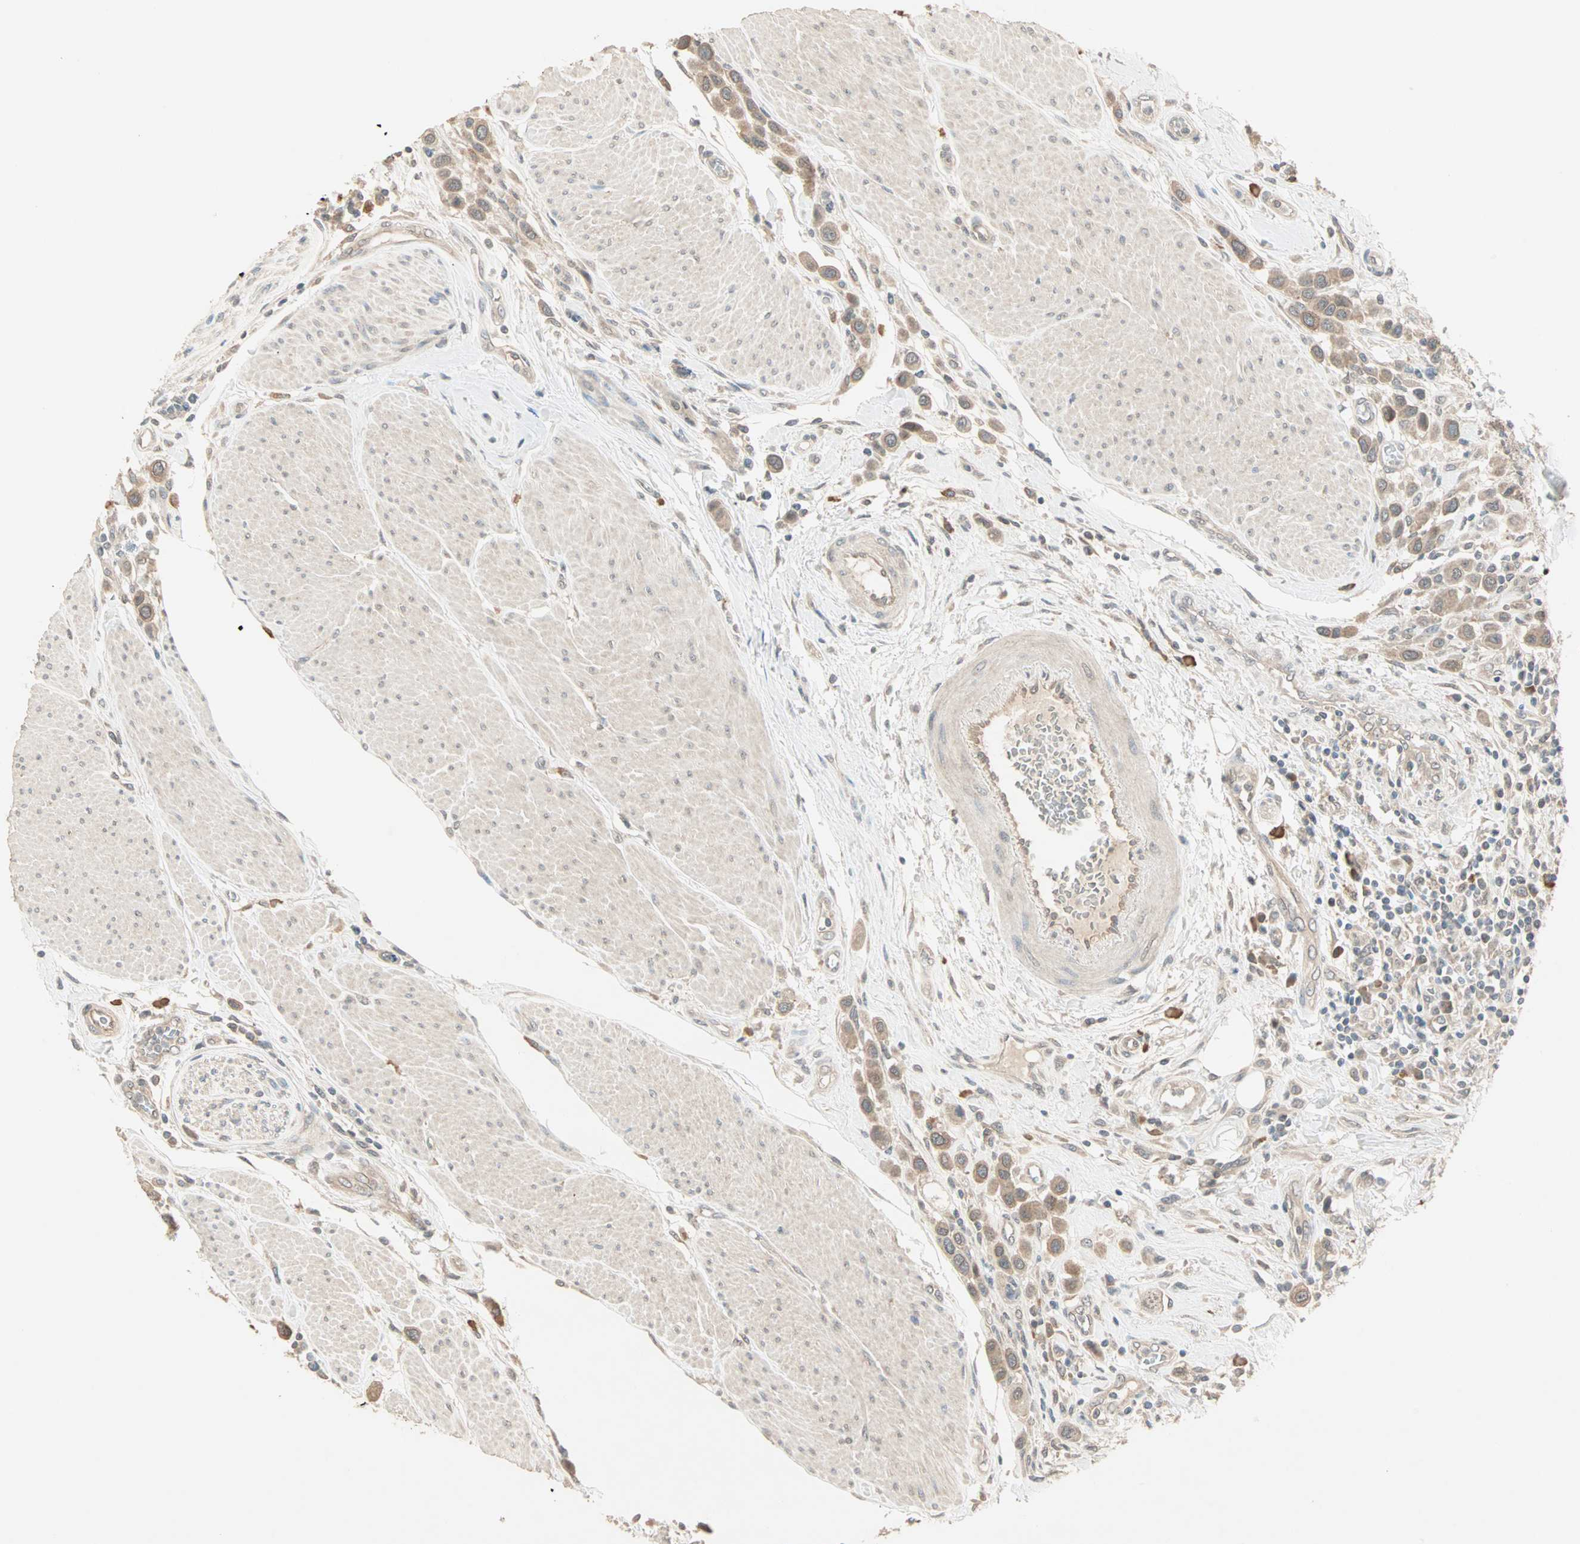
{"staining": {"intensity": "moderate", "quantity": ">75%", "location": "cytoplasmic/membranous"}, "tissue": "urothelial cancer", "cell_type": "Tumor cells", "image_type": "cancer", "snomed": [{"axis": "morphology", "description": "Urothelial carcinoma, High grade"}, {"axis": "topography", "description": "Urinary bladder"}], "caption": "High-power microscopy captured an immunohistochemistry micrograph of urothelial cancer, revealing moderate cytoplasmic/membranous expression in approximately >75% of tumor cells. The protein is shown in brown color, while the nuclei are stained blue.", "gene": "TTF2", "patient": {"sex": "male", "age": 50}}